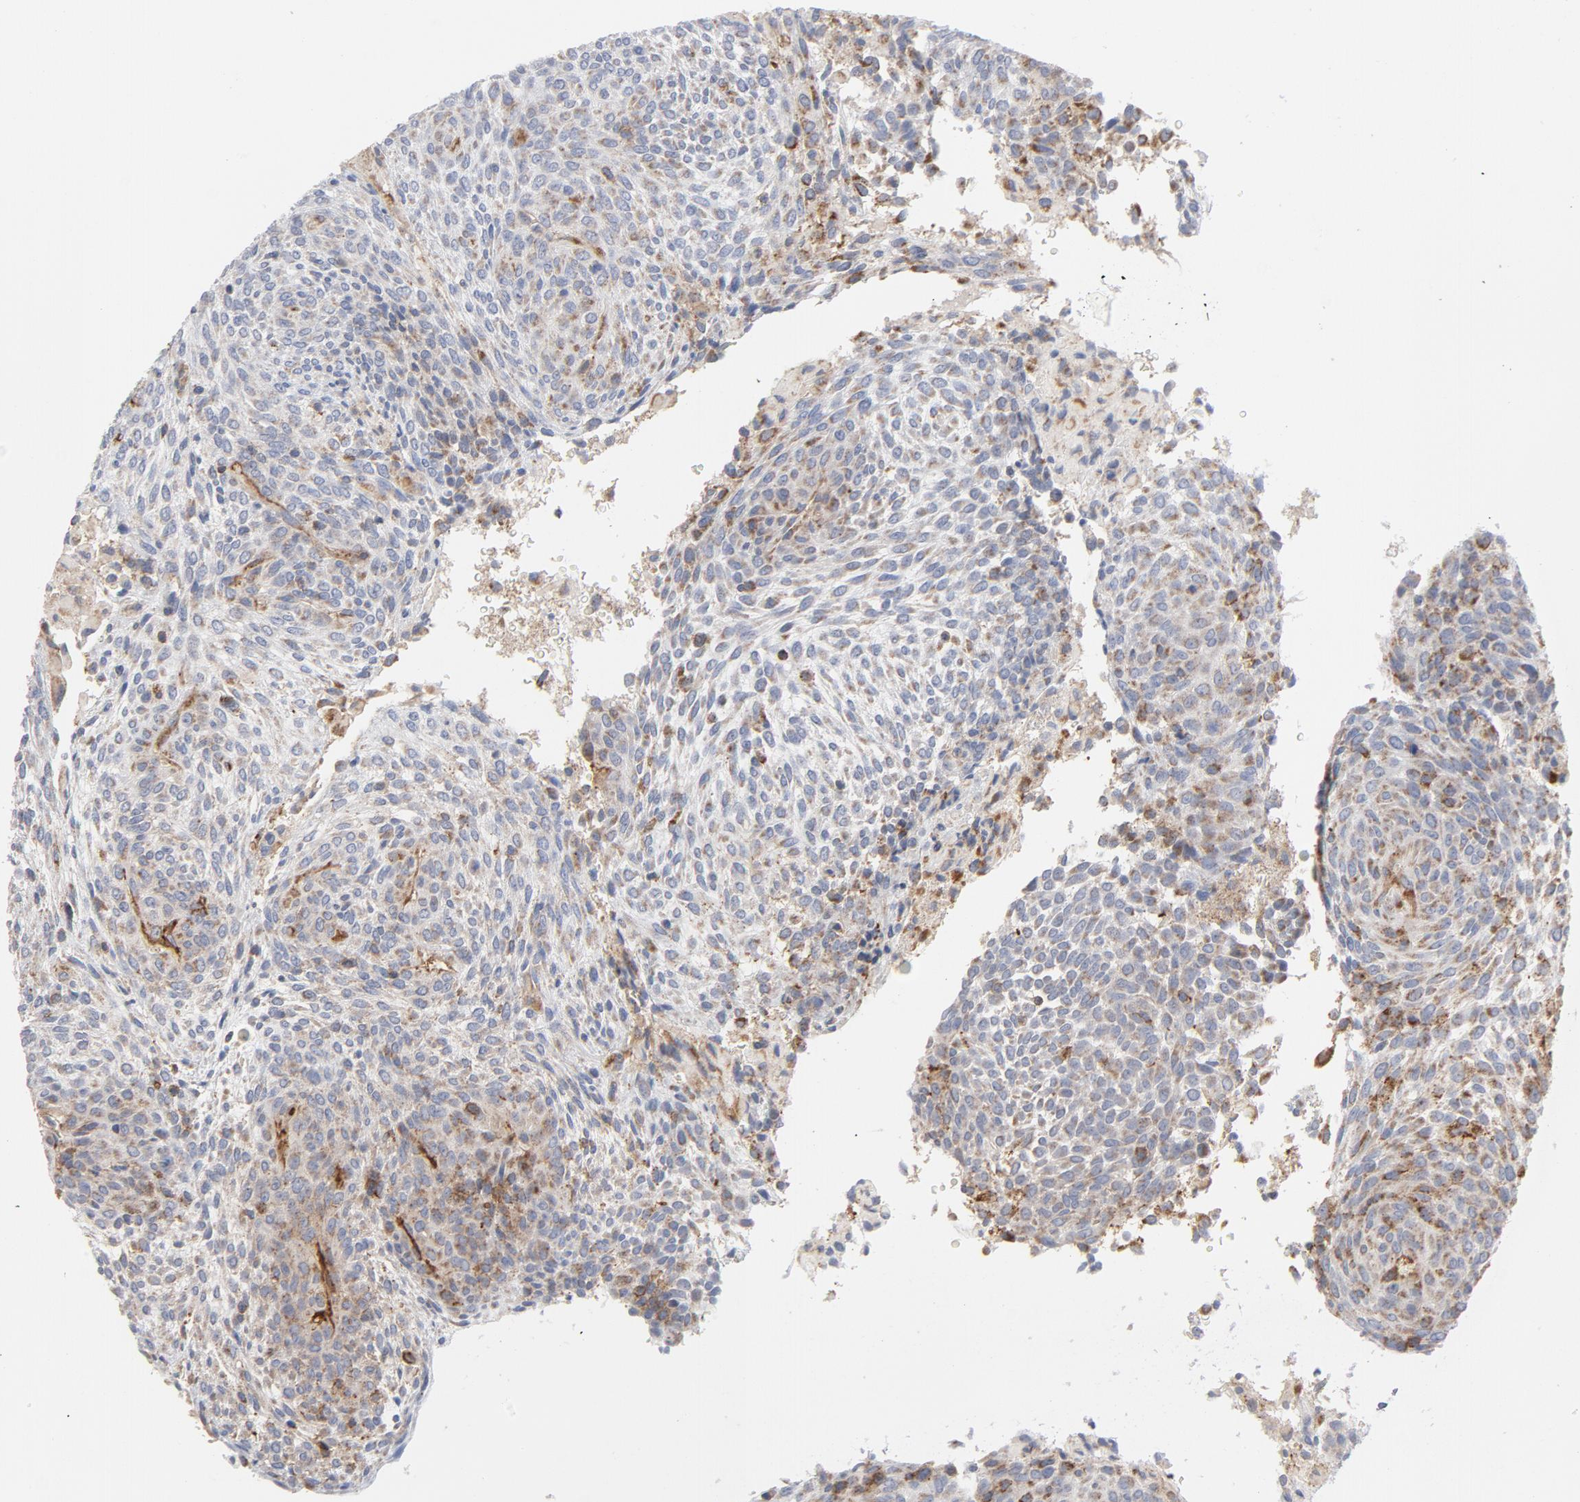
{"staining": {"intensity": "moderate", "quantity": "25%-75%", "location": "cytoplasmic/membranous"}, "tissue": "glioma", "cell_type": "Tumor cells", "image_type": "cancer", "snomed": [{"axis": "morphology", "description": "Glioma, malignant, High grade"}, {"axis": "topography", "description": "Cerebral cortex"}], "caption": "A photomicrograph of glioma stained for a protein reveals moderate cytoplasmic/membranous brown staining in tumor cells.", "gene": "OXA1L", "patient": {"sex": "female", "age": 55}}